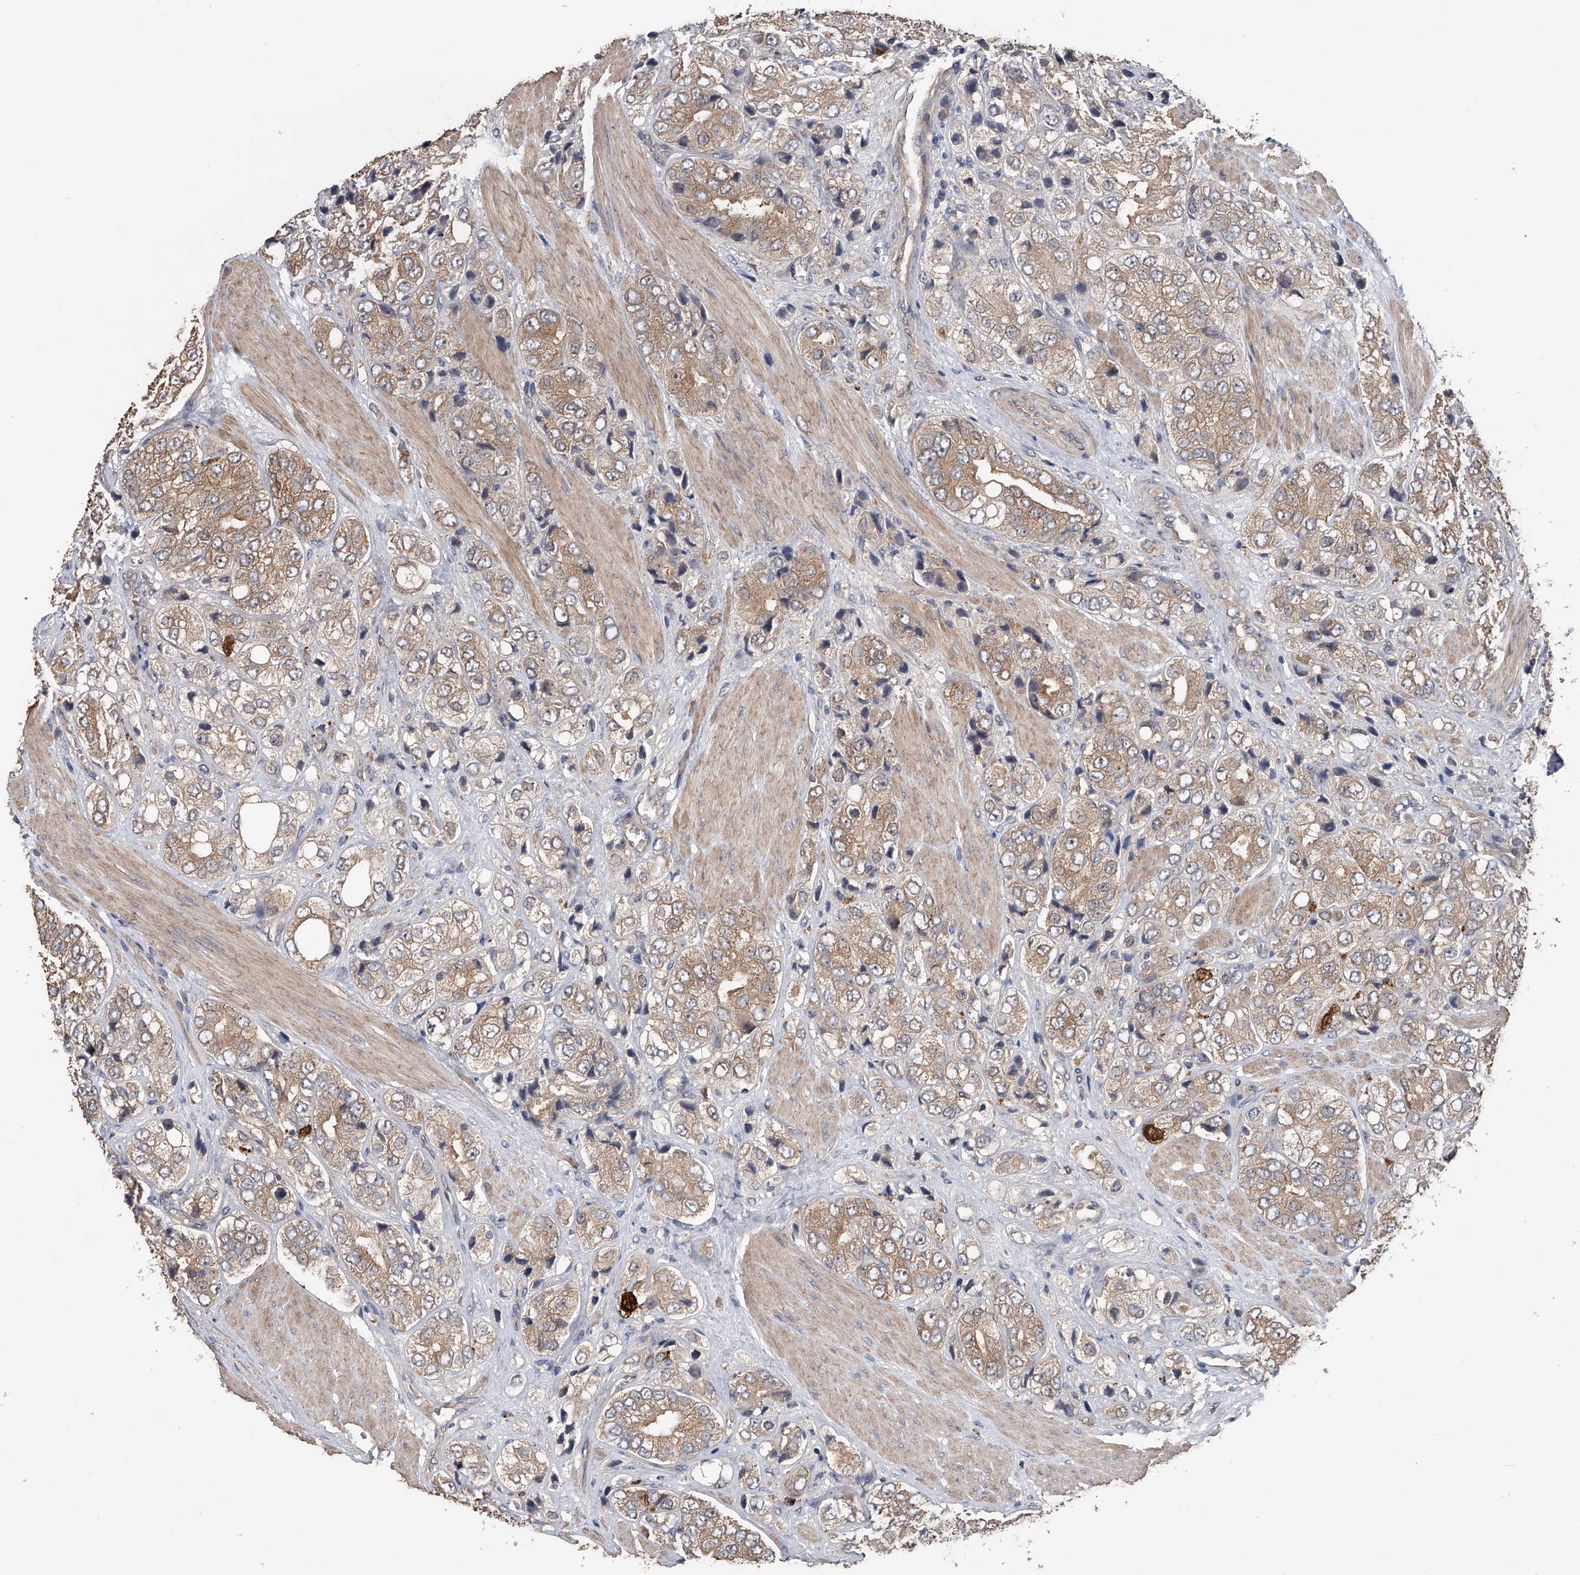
{"staining": {"intensity": "weak", "quantity": ">75%", "location": "cytoplasmic/membranous"}, "tissue": "prostate cancer", "cell_type": "Tumor cells", "image_type": "cancer", "snomed": [{"axis": "morphology", "description": "Adenocarcinoma, High grade"}, {"axis": "topography", "description": "Prostate"}], "caption": "The histopathology image reveals immunohistochemical staining of prostate cancer. There is weak cytoplasmic/membranous positivity is appreciated in approximately >75% of tumor cells.", "gene": "CFAP298", "patient": {"sex": "male", "age": 50}}